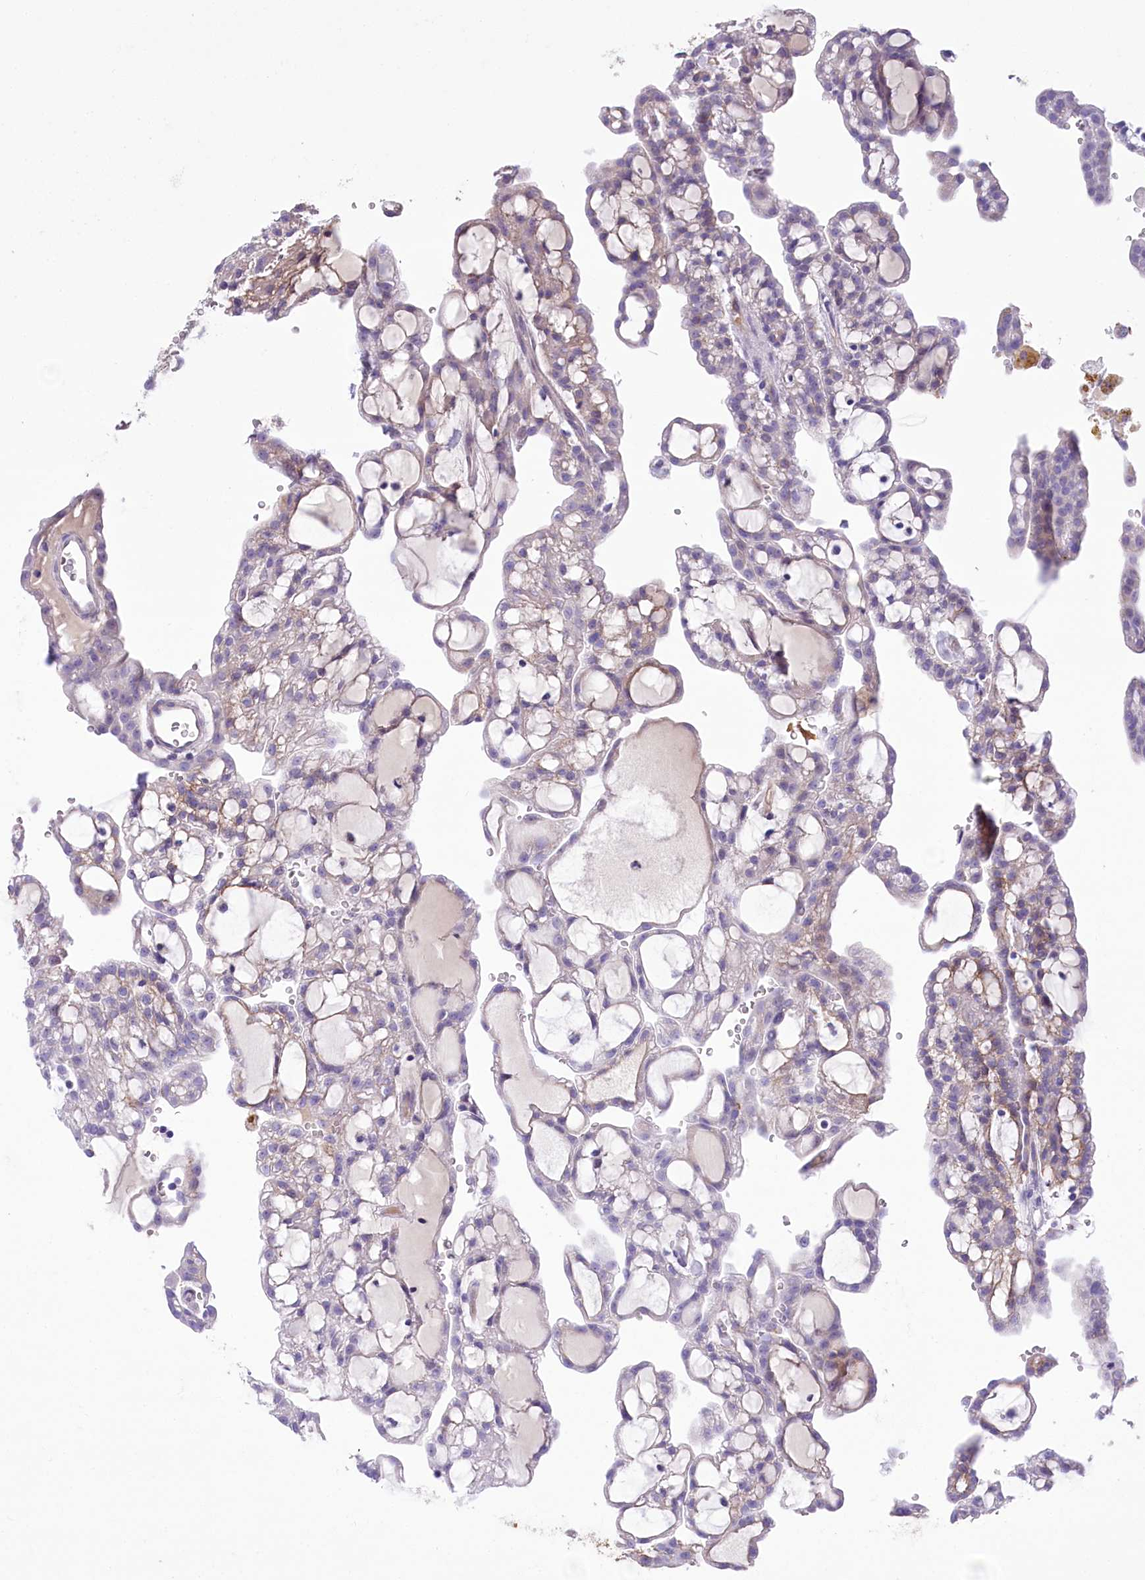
{"staining": {"intensity": "weak", "quantity": "<25%", "location": "cytoplasmic/membranous"}, "tissue": "renal cancer", "cell_type": "Tumor cells", "image_type": "cancer", "snomed": [{"axis": "morphology", "description": "Adenocarcinoma, NOS"}, {"axis": "topography", "description": "Kidney"}], "caption": "A histopathology image of human renal cancer is negative for staining in tumor cells. (DAB (3,3'-diaminobenzidine) immunohistochemistry, high magnification).", "gene": "CEP164", "patient": {"sex": "male", "age": 63}}